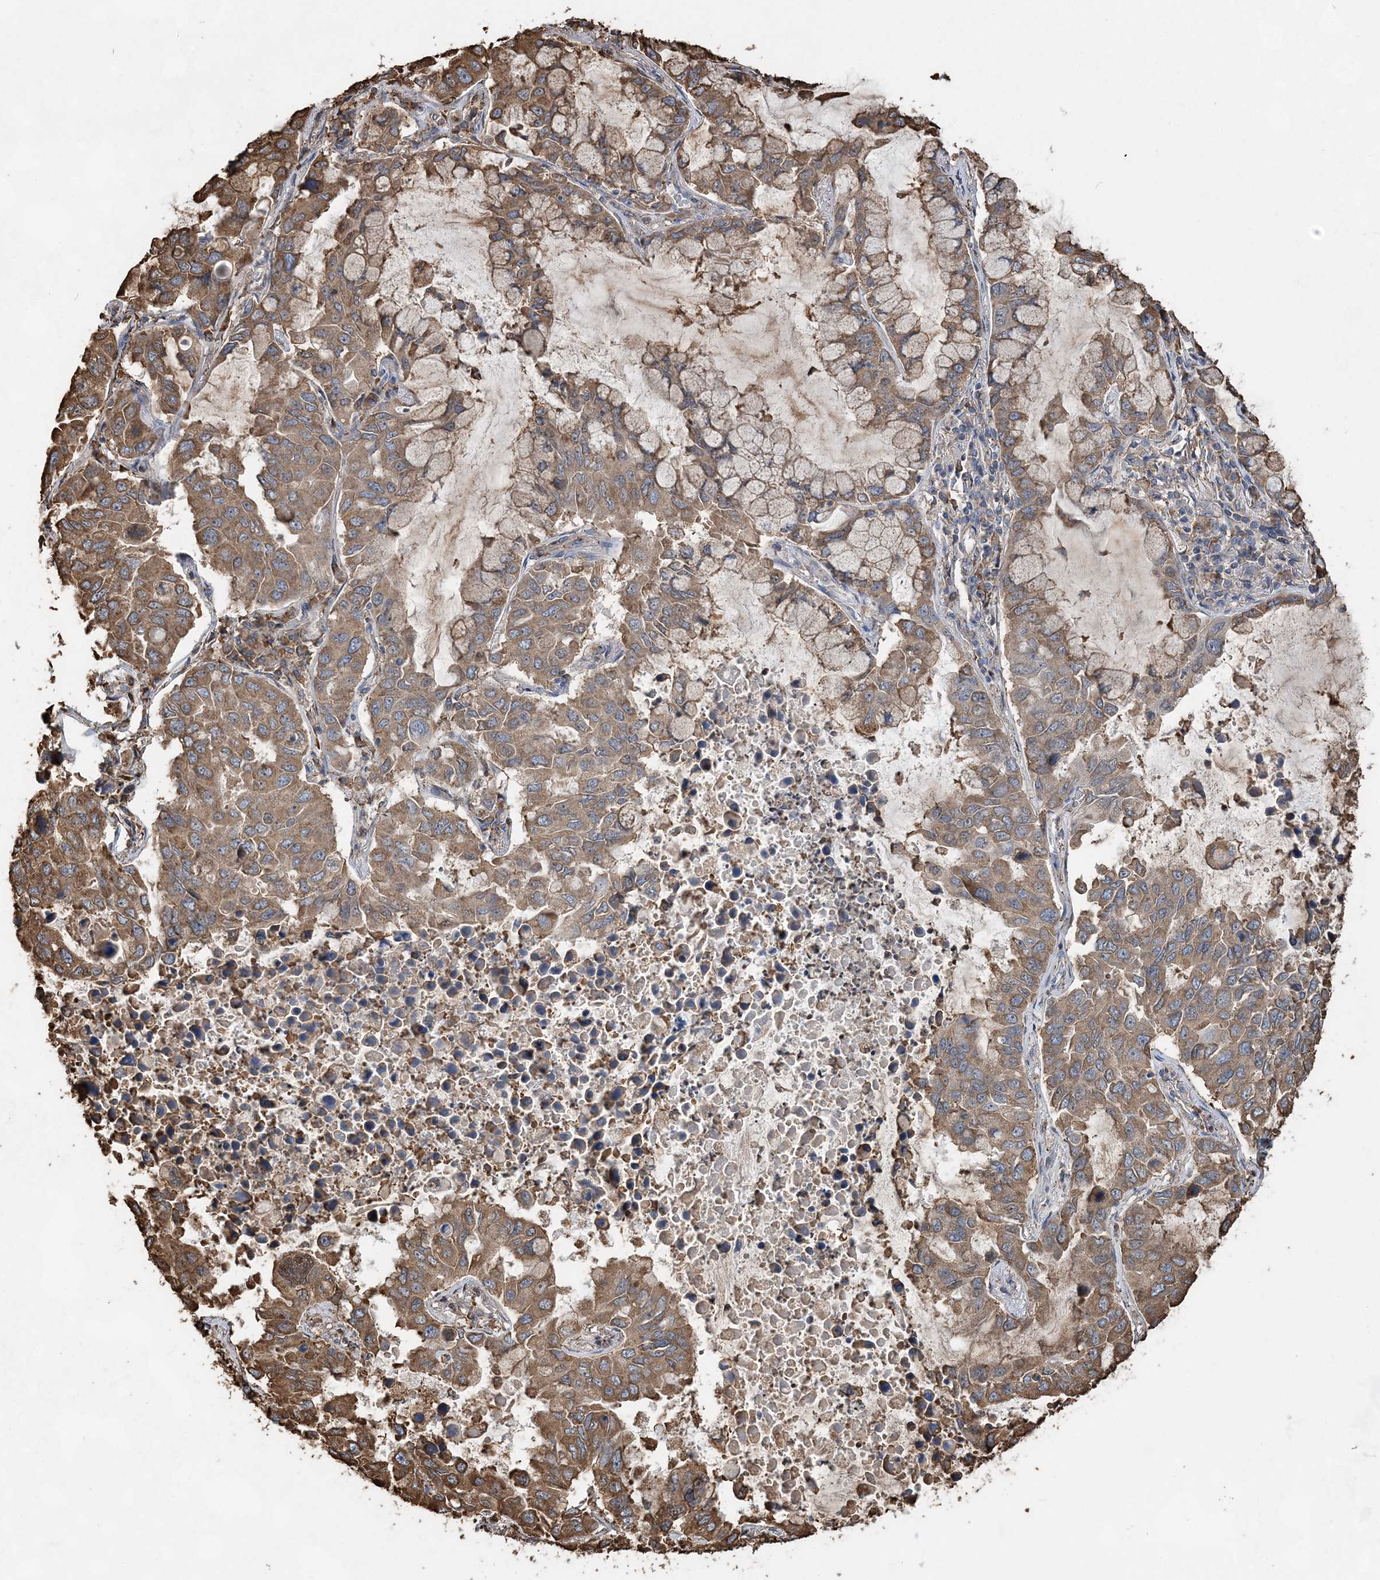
{"staining": {"intensity": "moderate", "quantity": ">75%", "location": "cytoplasmic/membranous"}, "tissue": "lung cancer", "cell_type": "Tumor cells", "image_type": "cancer", "snomed": [{"axis": "morphology", "description": "Adenocarcinoma, NOS"}, {"axis": "topography", "description": "Lung"}], "caption": "Approximately >75% of tumor cells in lung adenocarcinoma reveal moderate cytoplasmic/membranous protein positivity as visualized by brown immunohistochemical staining.", "gene": "WDR12", "patient": {"sex": "male", "age": 64}}